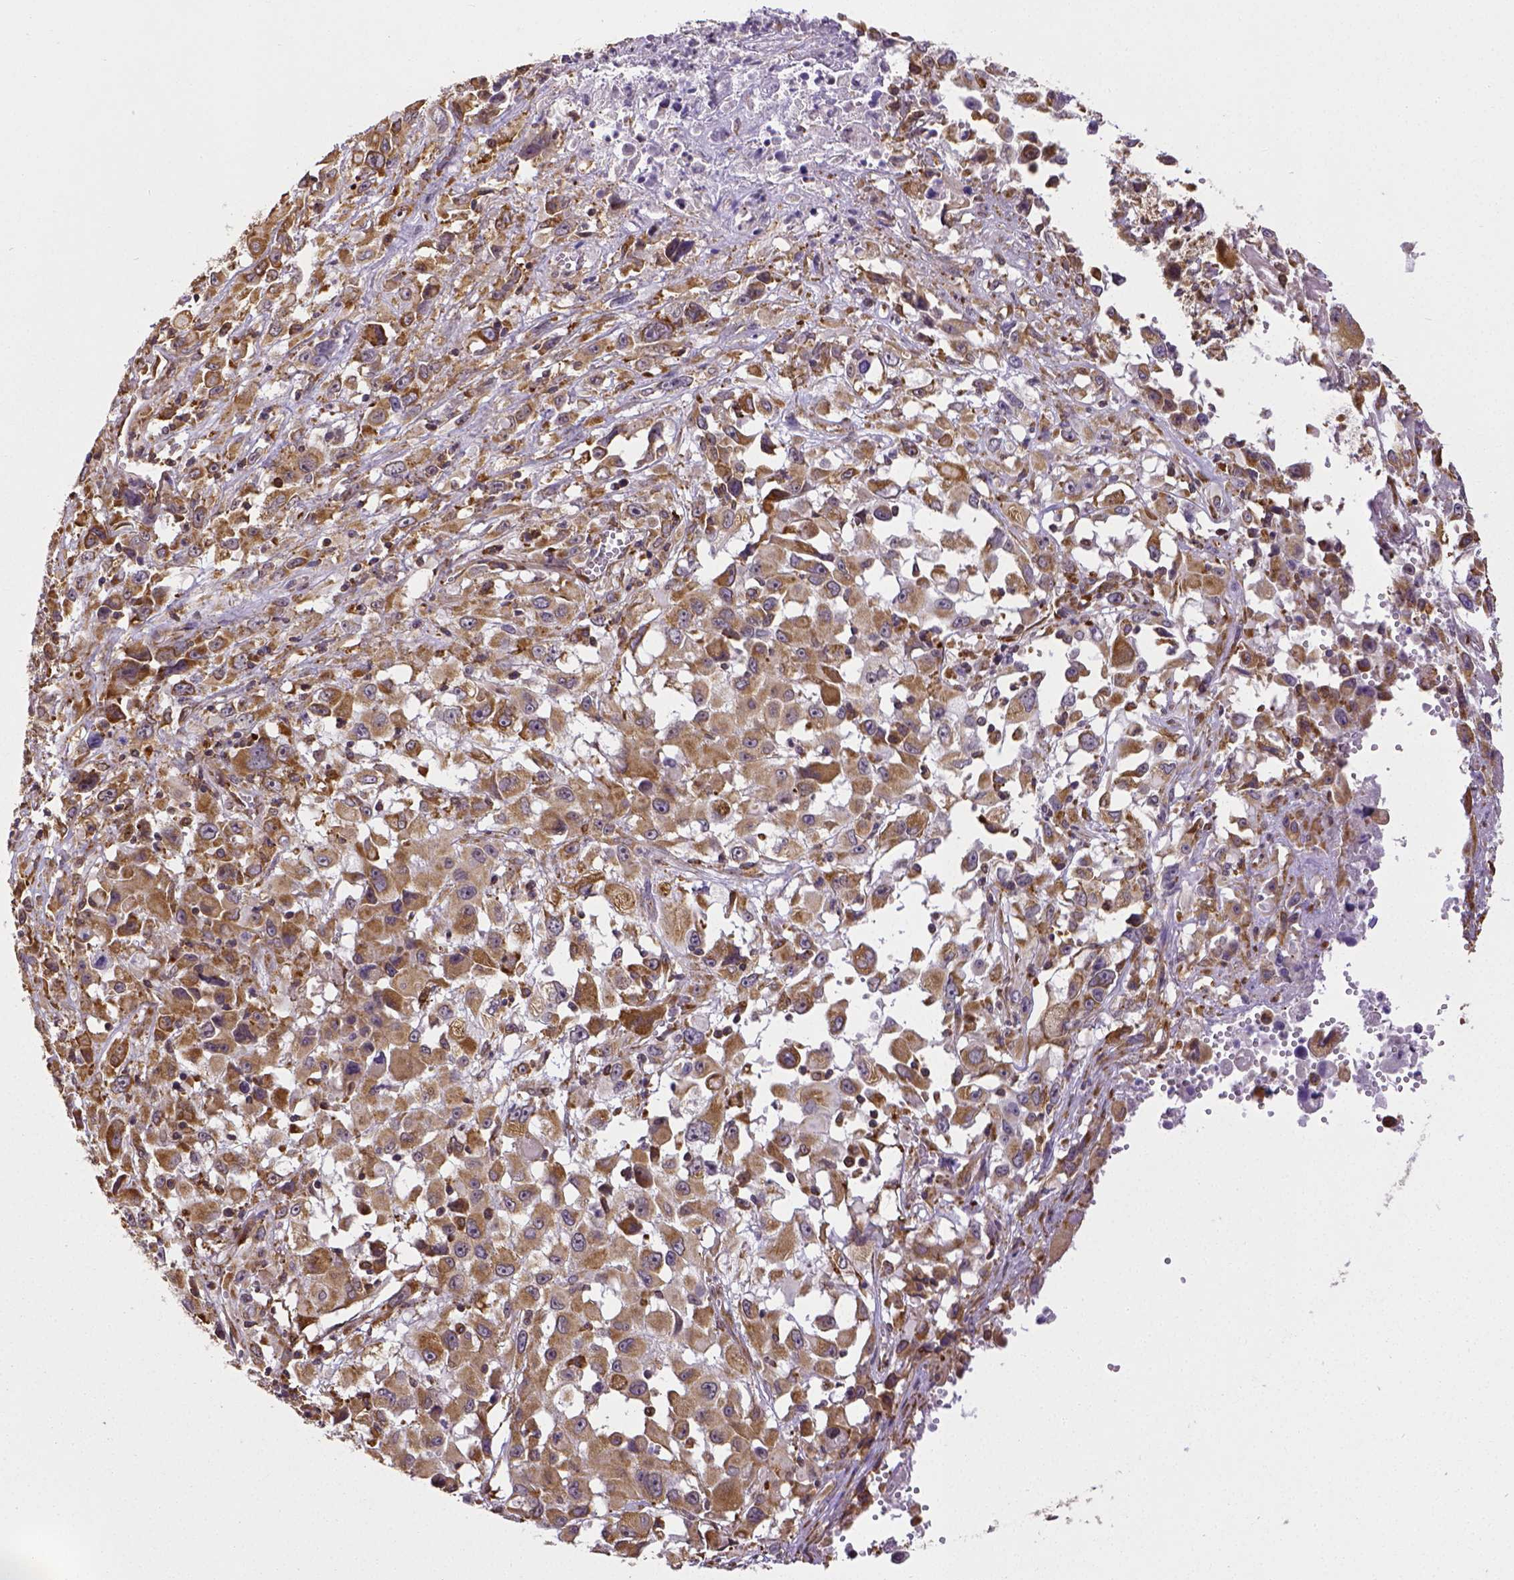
{"staining": {"intensity": "moderate", "quantity": ">75%", "location": "cytoplasmic/membranous"}, "tissue": "melanoma", "cell_type": "Tumor cells", "image_type": "cancer", "snomed": [{"axis": "morphology", "description": "Malignant melanoma, Metastatic site"}, {"axis": "topography", "description": "Soft tissue"}], "caption": "IHC staining of malignant melanoma (metastatic site), which shows medium levels of moderate cytoplasmic/membranous expression in about >75% of tumor cells indicating moderate cytoplasmic/membranous protein expression. The staining was performed using DAB (brown) for protein detection and nuclei were counterstained in hematoxylin (blue).", "gene": "MTDH", "patient": {"sex": "male", "age": 50}}